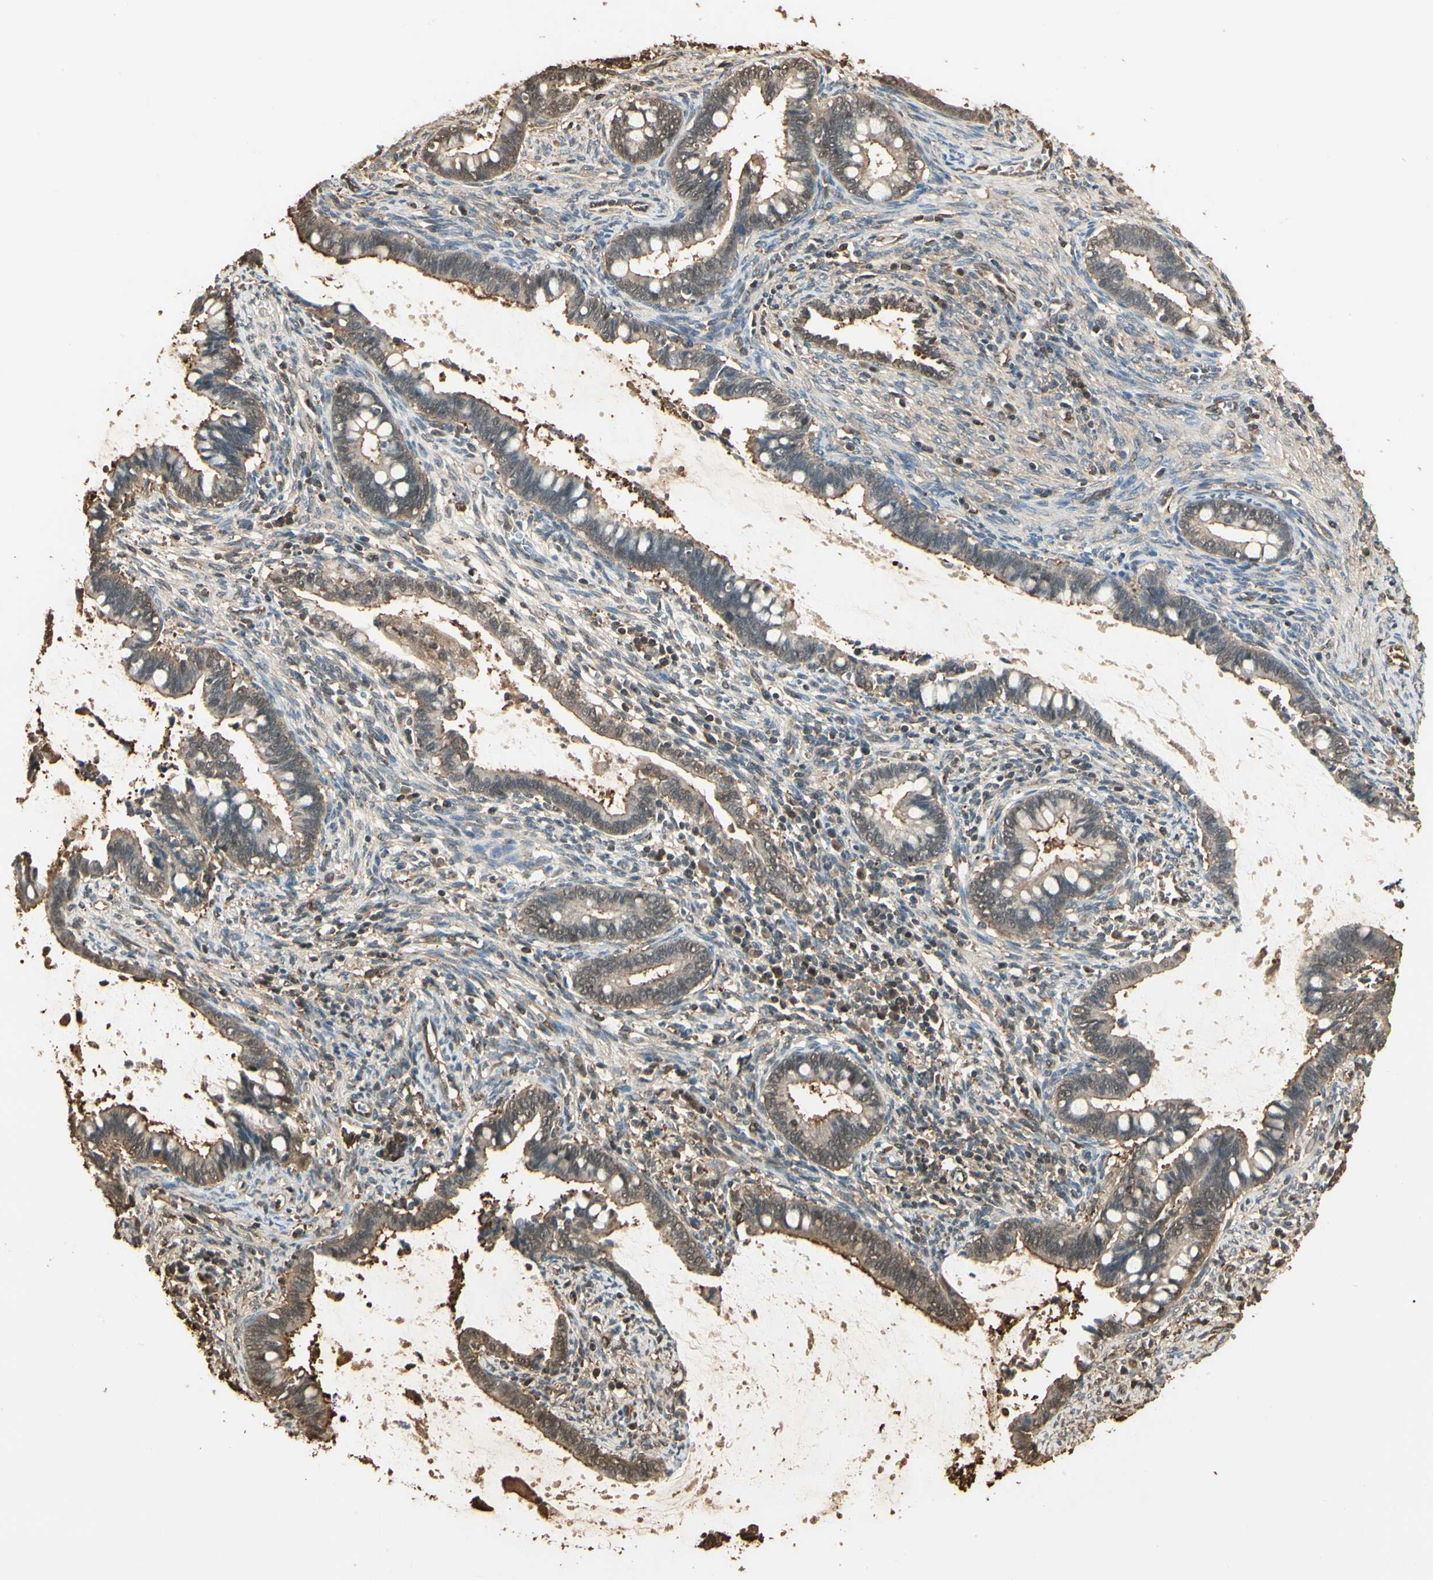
{"staining": {"intensity": "moderate", "quantity": "25%-75%", "location": "cytoplasmic/membranous,nuclear"}, "tissue": "cervical cancer", "cell_type": "Tumor cells", "image_type": "cancer", "snomed": [{"axis": "morphology", "description": "Adenocarcinoma, NOS"}, {"axis": "topography", "description": "Cervix"}], "caption": "Protein staining reveals moderate cytoplasmic/membranous and nuclear staining in approximately 25%-75% of tumor cells in cervical cancer (adenocarcinoma).", "gene": "YWHAE", "patient": {"sex": "female", "age": 44}}